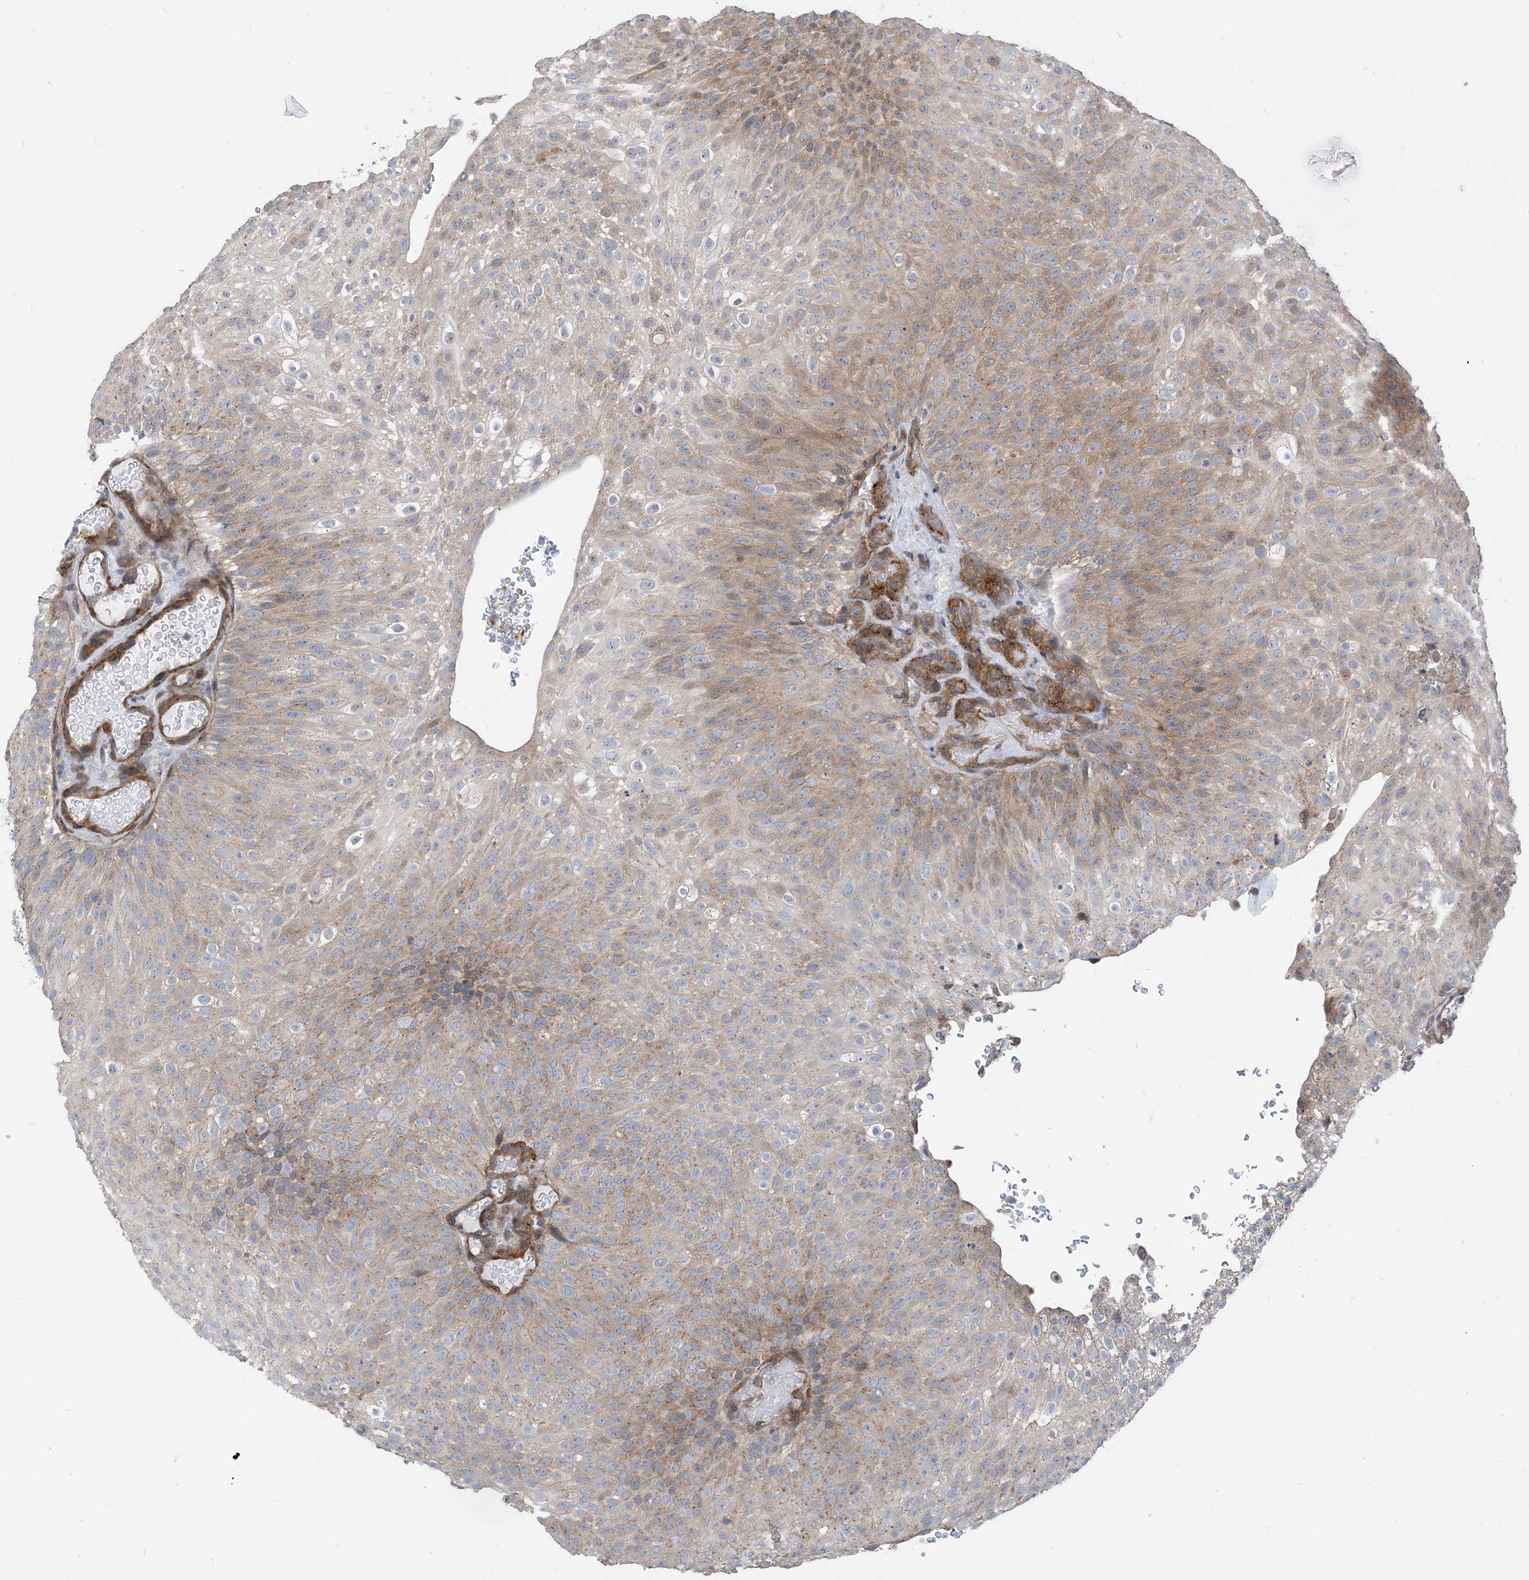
{"staining": {"intensity": "moderate", "quantity": "25%-75%", "location": "cytoplasmic/membranous"}, "tissue": "urothelial cancer", "cell_type": "Tumor cells", "image_type": "cancer", "snomed": [{"axis": "morphology", "description": "Urothelial carcinoma, Low grade"}, {"axis": "topography", "description": "Urinary bladder"}], "caption": "Immunohistochemistry (IHC) (DAB (3,3'-diaminobenzidine)) staining of human urothelial carcinoma (low-grade) displays moderate cytoplasmic/membranous protein expression in approximately 25%-75% of tumor cells. Nuclei are stained in blue.", "gene": "PLEKHA3", "patient": {"sex": "male", "age": 78}}